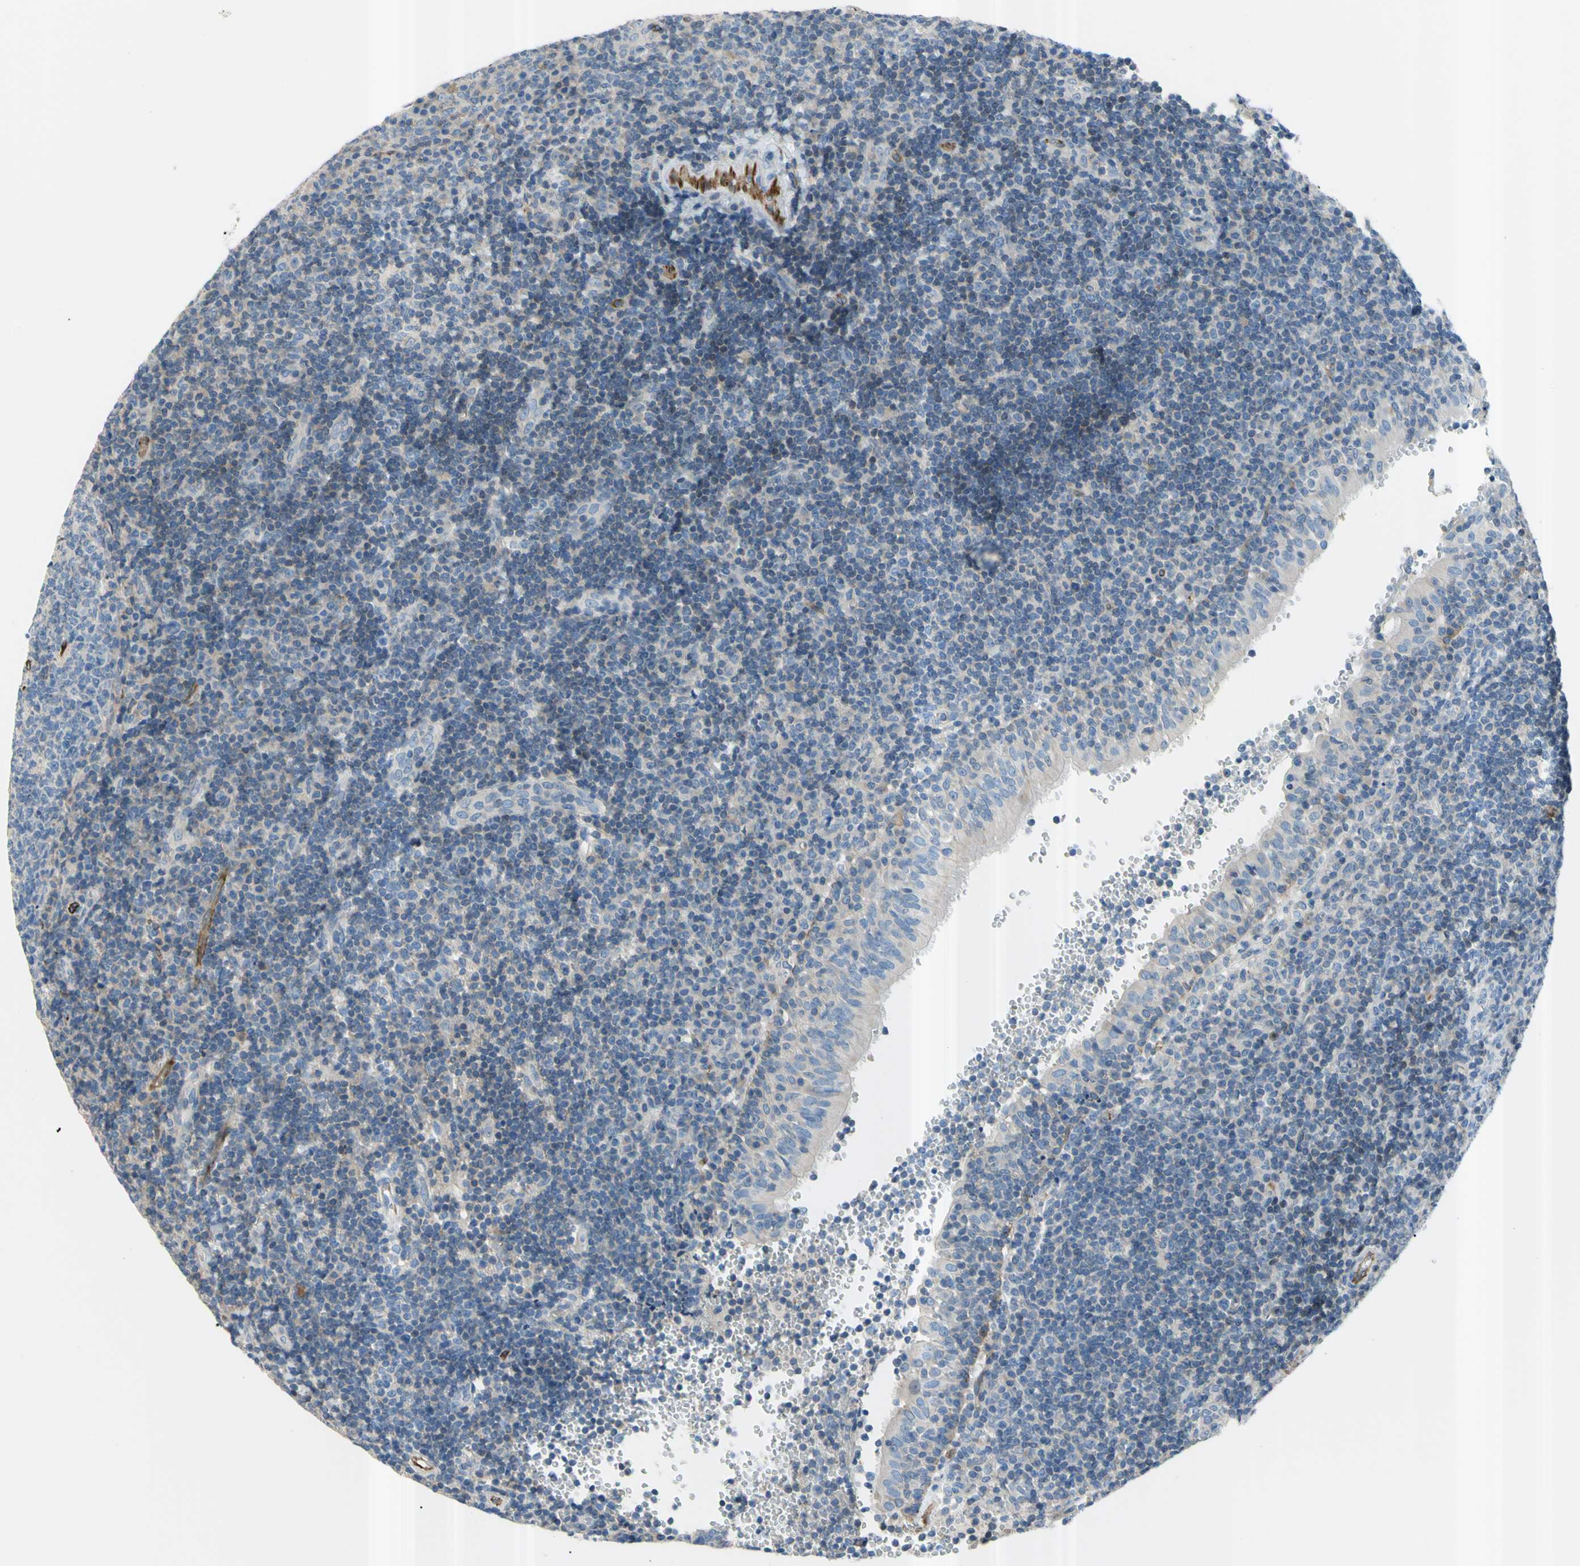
{"staining": {"intensity": "negative", "quantity": "none", "location": "none"}, "tissue": "tonsil", "cell_type": "Germinal center cells", "image_type": "normal", "snomed": [{"axis": "morphology", "description": "Normal tissue, NOS"}, {"axis": "topography", "description": "Tonsil"}], "caption": "This is an immunohistochemistry (IHC) histopathology image of benign human tonsil. There is no expression in germinal center cells.", "gene": "PRRG2", "patient": {"sex": "female", "age": 40}}